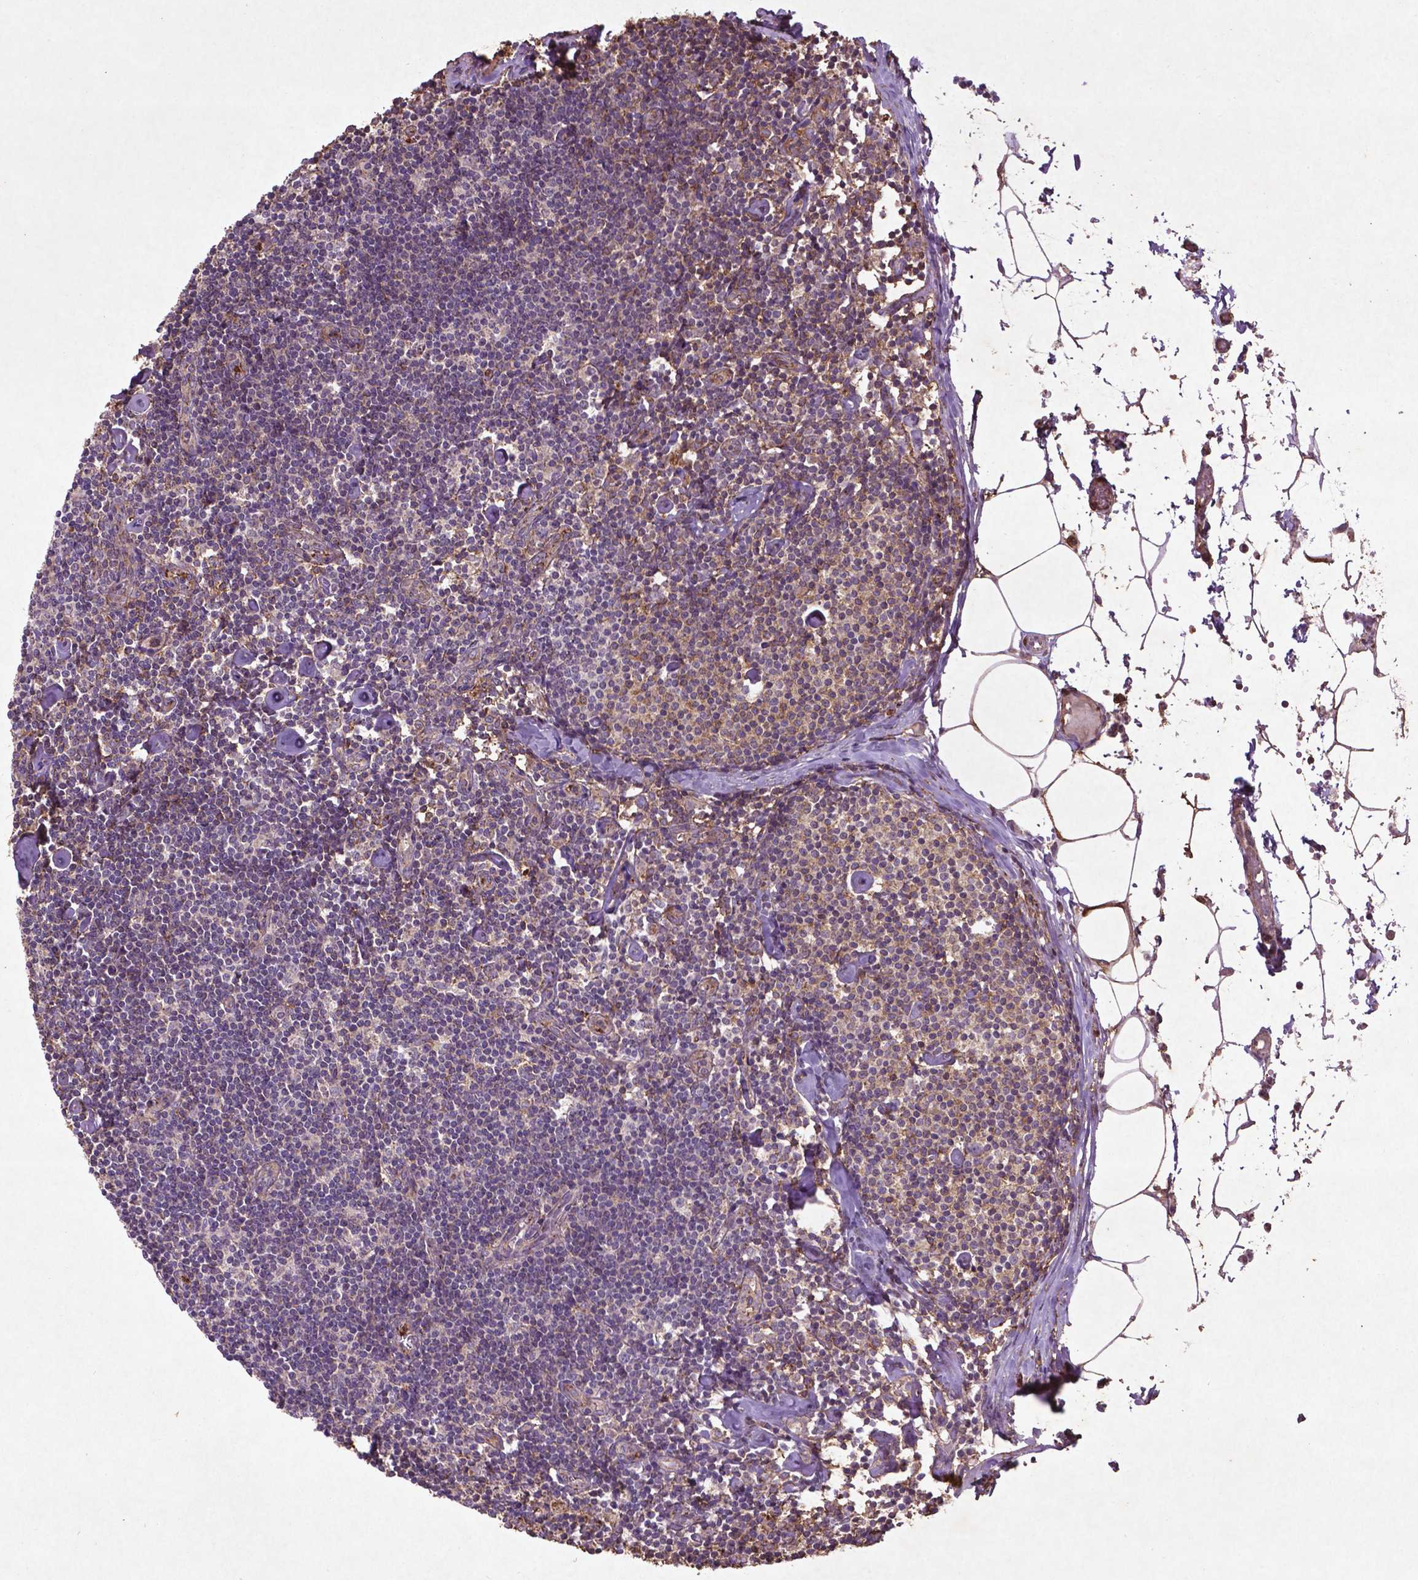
{"staining": {"intensity": "negative", "quantity": "none", "location": "none"}, "tissue": "lymph node", "cell_type": "Germinal center cells", "image_type": "normal", "snomed": [{"axis": "morphology", "description": "Normal tissue, NOS"}, {"axis": "topography", "description": "Lymph node"}], "caption": "This micrograph is of normal lymph node stained with immunohistochemistry (IHC) to label a protein in brown with the nuclei are counter-stained blue. There is no staining in germinal center cells.", "gene": "MTOR", "patient": {"sex": "female", "age": 42}}